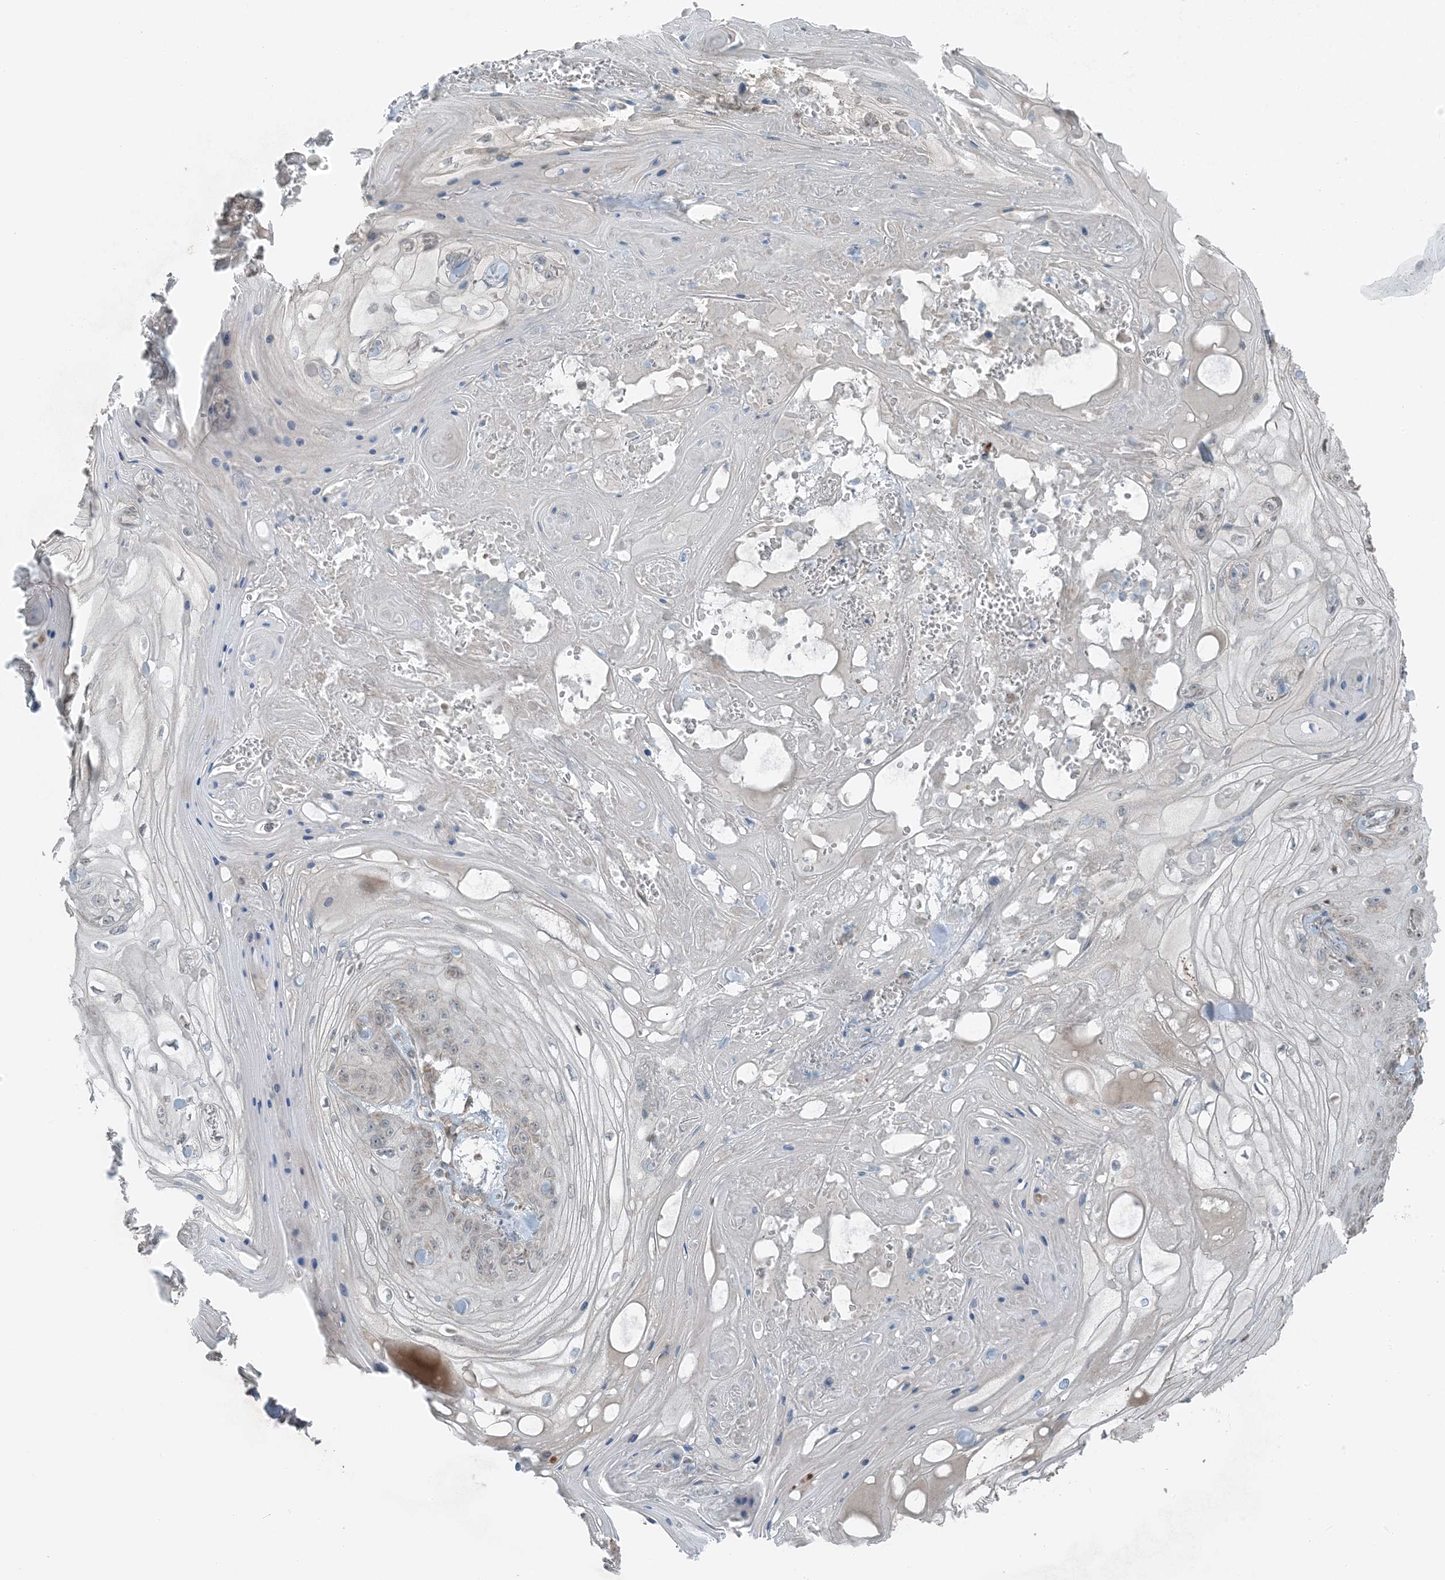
{"staining": {"intensity": "weak", "quantity": "<25%", "location": "cytoplasmic/membranous"}, "tissue": "skin cancer", "cell_type": "Tumor cells", "image_type": "cancer", "snomed": [{"axis": "morphology", "description": "Squamous cell carcinoma, NOS"}, {"axis": "topography", "description": "Skin"}], "caption": "There is no significant expression in tumor cells of skin squamous cell carcinoma.", "gene": "PILRB", "patient": {"sex": "male", "age": 74}}